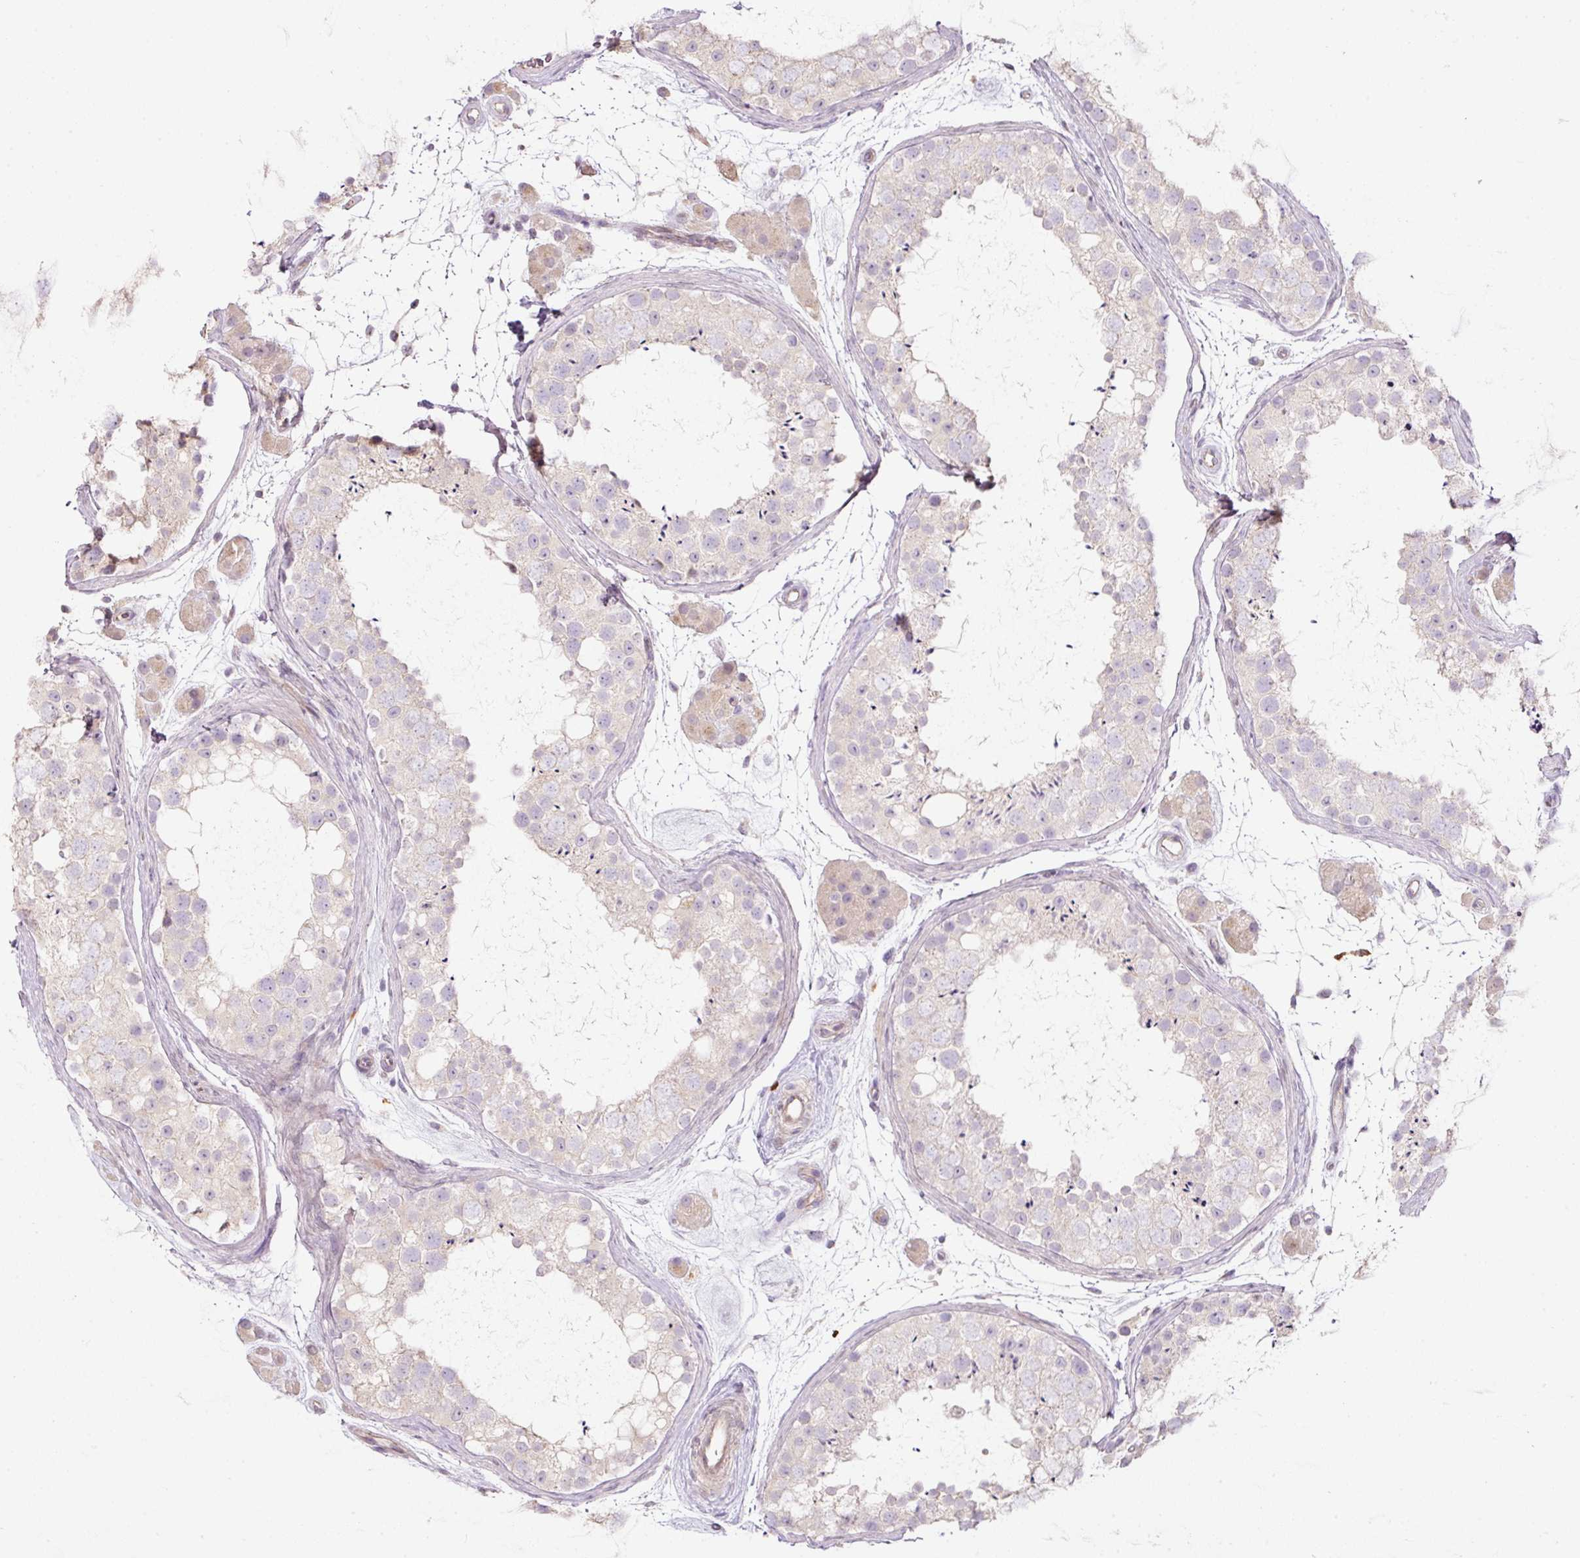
{"staining": {"intensity": "negative", "quantity": "none", "location": "none"}, "tissue": "testis", "cell_type": "Cells in seminiferous ducts", "image_type": "normal", "snomed": [{"axis": "morphology", "description": "Normal tissue, NOS"}, {"axis": "topography", "description": "Testis"}], "caption": "Immunohistochemistry histopathology image of unremarkable testis: testis stained with DAB (3,3'-diaminobenzidine) reveals no significant protein expression in cells in seminiferous ducts. (Stains: DAB IHC with hematoxylin counter stain, Microscopy: brightfield microscopy at high magnification).", "gene": "NBPF11", "patient": {"sex": "male", "age": 41}}